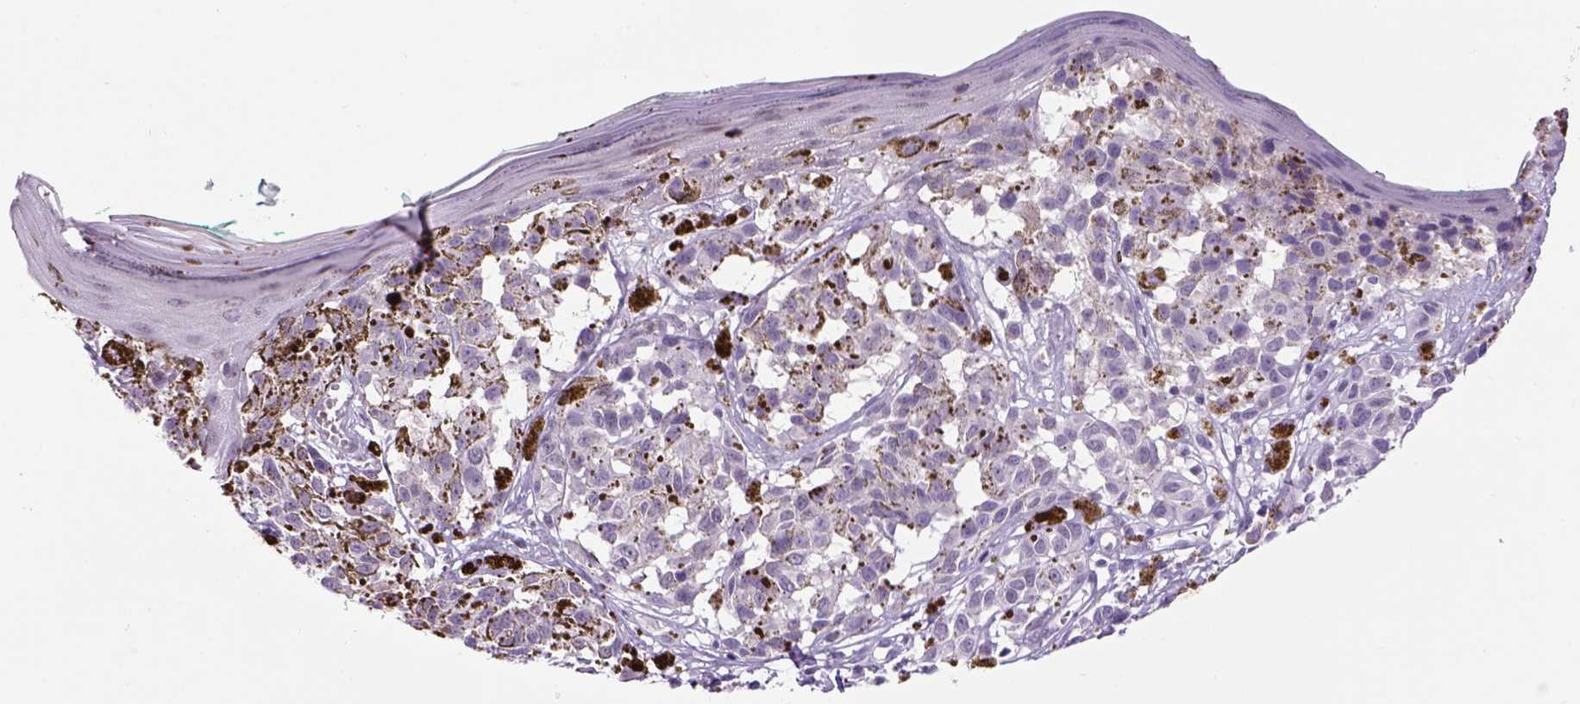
{"staining": {"intensity": "weak", "quantity": "<25%", "location": "cytoplasmic/membranous"}, "tissue": "melanoma", "cell_type": "Tumor cells", "image_type": "cancer", "snomed": [{"axis": "morphology", "description": "Malignant melanoma, NOS"}, {"axis": "topography", "description": "Skin"}], "caption": "The image exhibits no significant positivity in tumor cells of melanoma.", "gene": "DBH", "patient": {"sex": "female", "age": 38}}